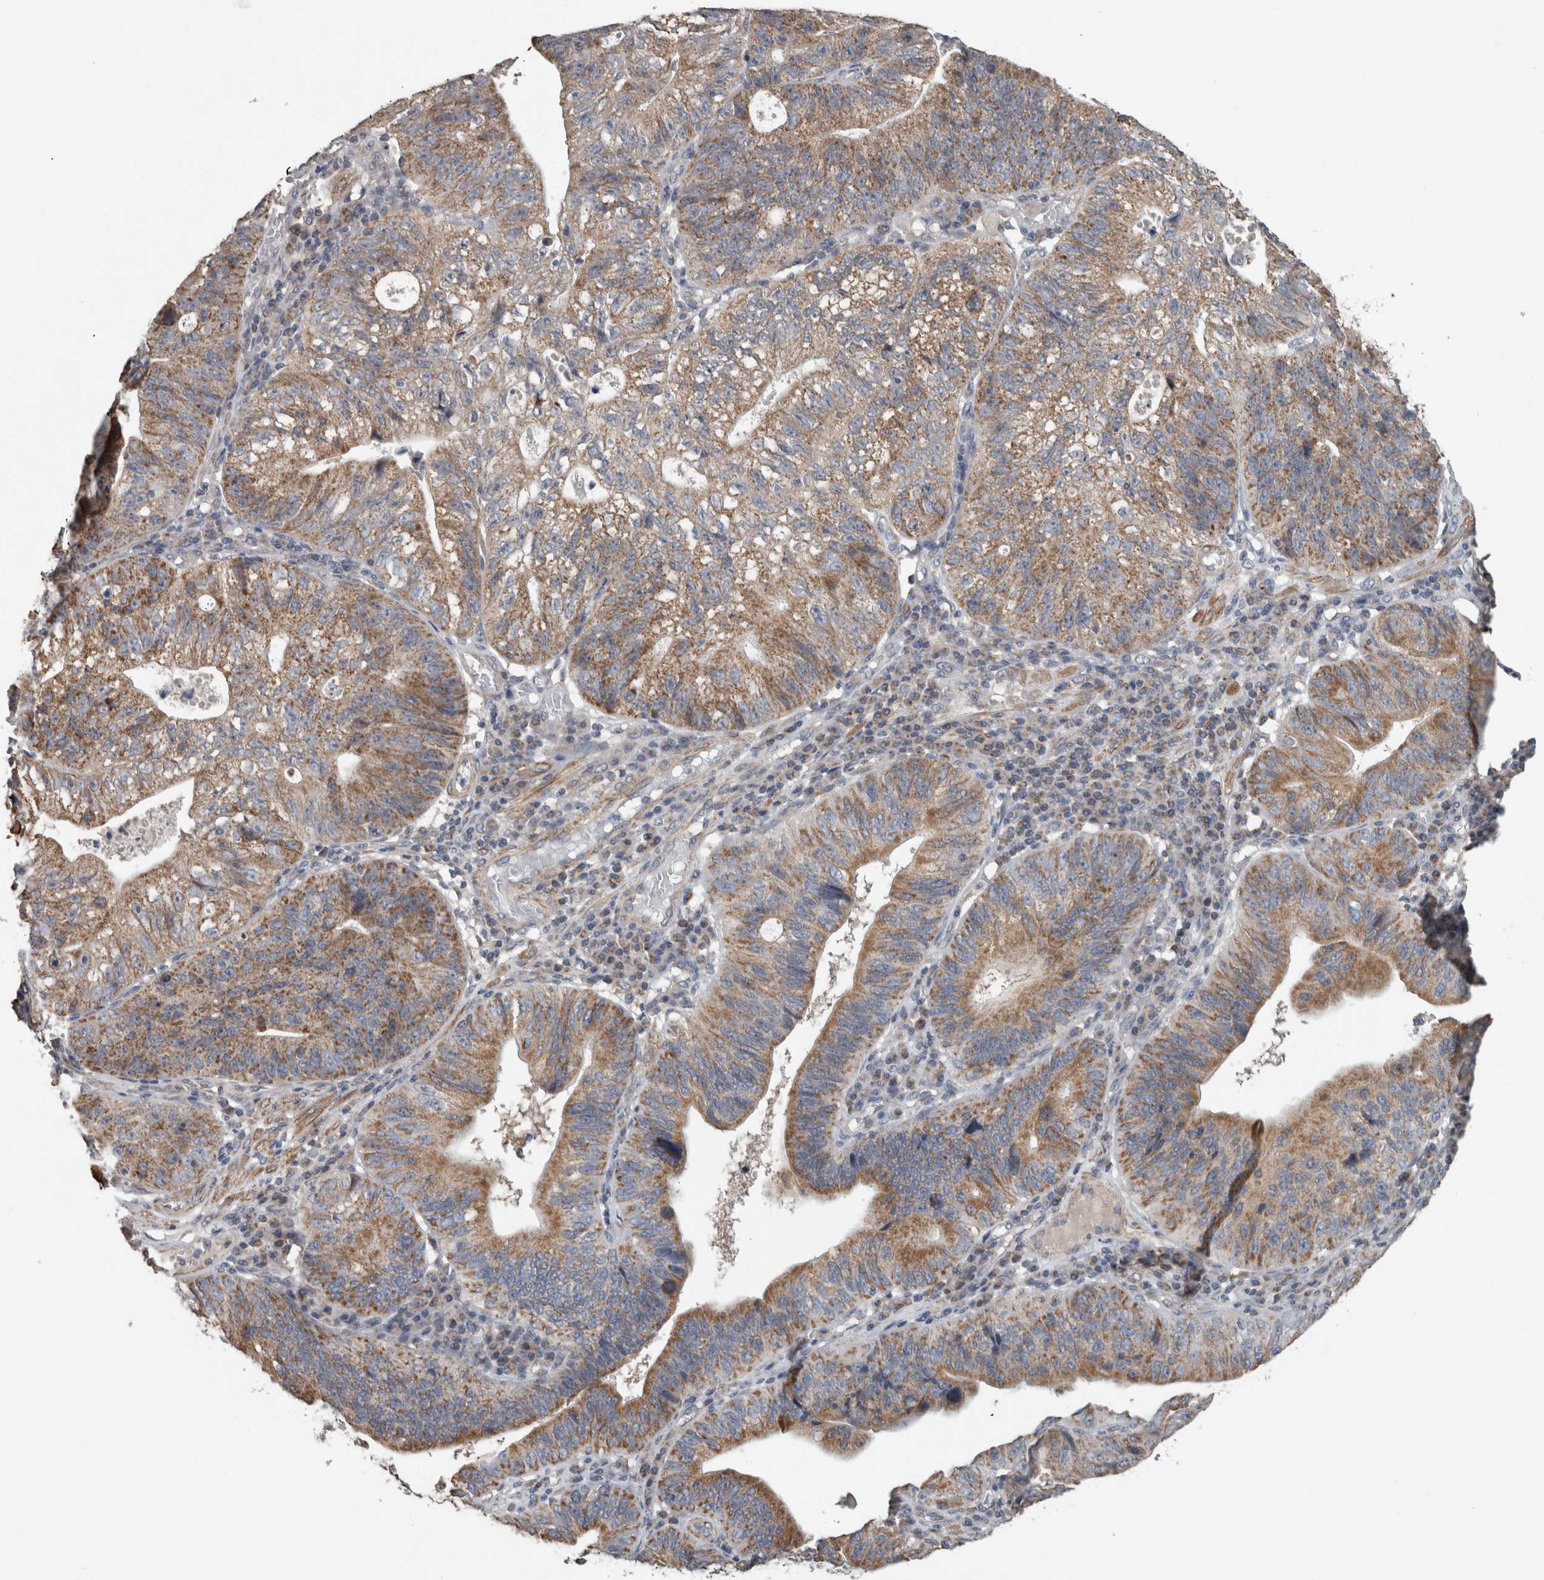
{"staining": {"intensity": "moderate", "quantity": ">75%", "location": "cytoplasmic/membranous"}, "tissue": "stomach cancer", "cell_type": "Tumor cells", "image_type": "cancer", "snomed": [{"axis": "morphology", "description": "Adenocarcinoma, NOS"}, {"axis": "topography", "description": "Stomach"}], "caption": "Immunohistochemistry (IHC) photomicrograph of adenocarcinoma (stomach) stained for a protein (brown), which displays medium levels of moderate cytoplasmic/membranous expression in approximately >75% of tumor cells.", "gene": "ARMC1", "patient": {"sex": "male", "age": 59}}